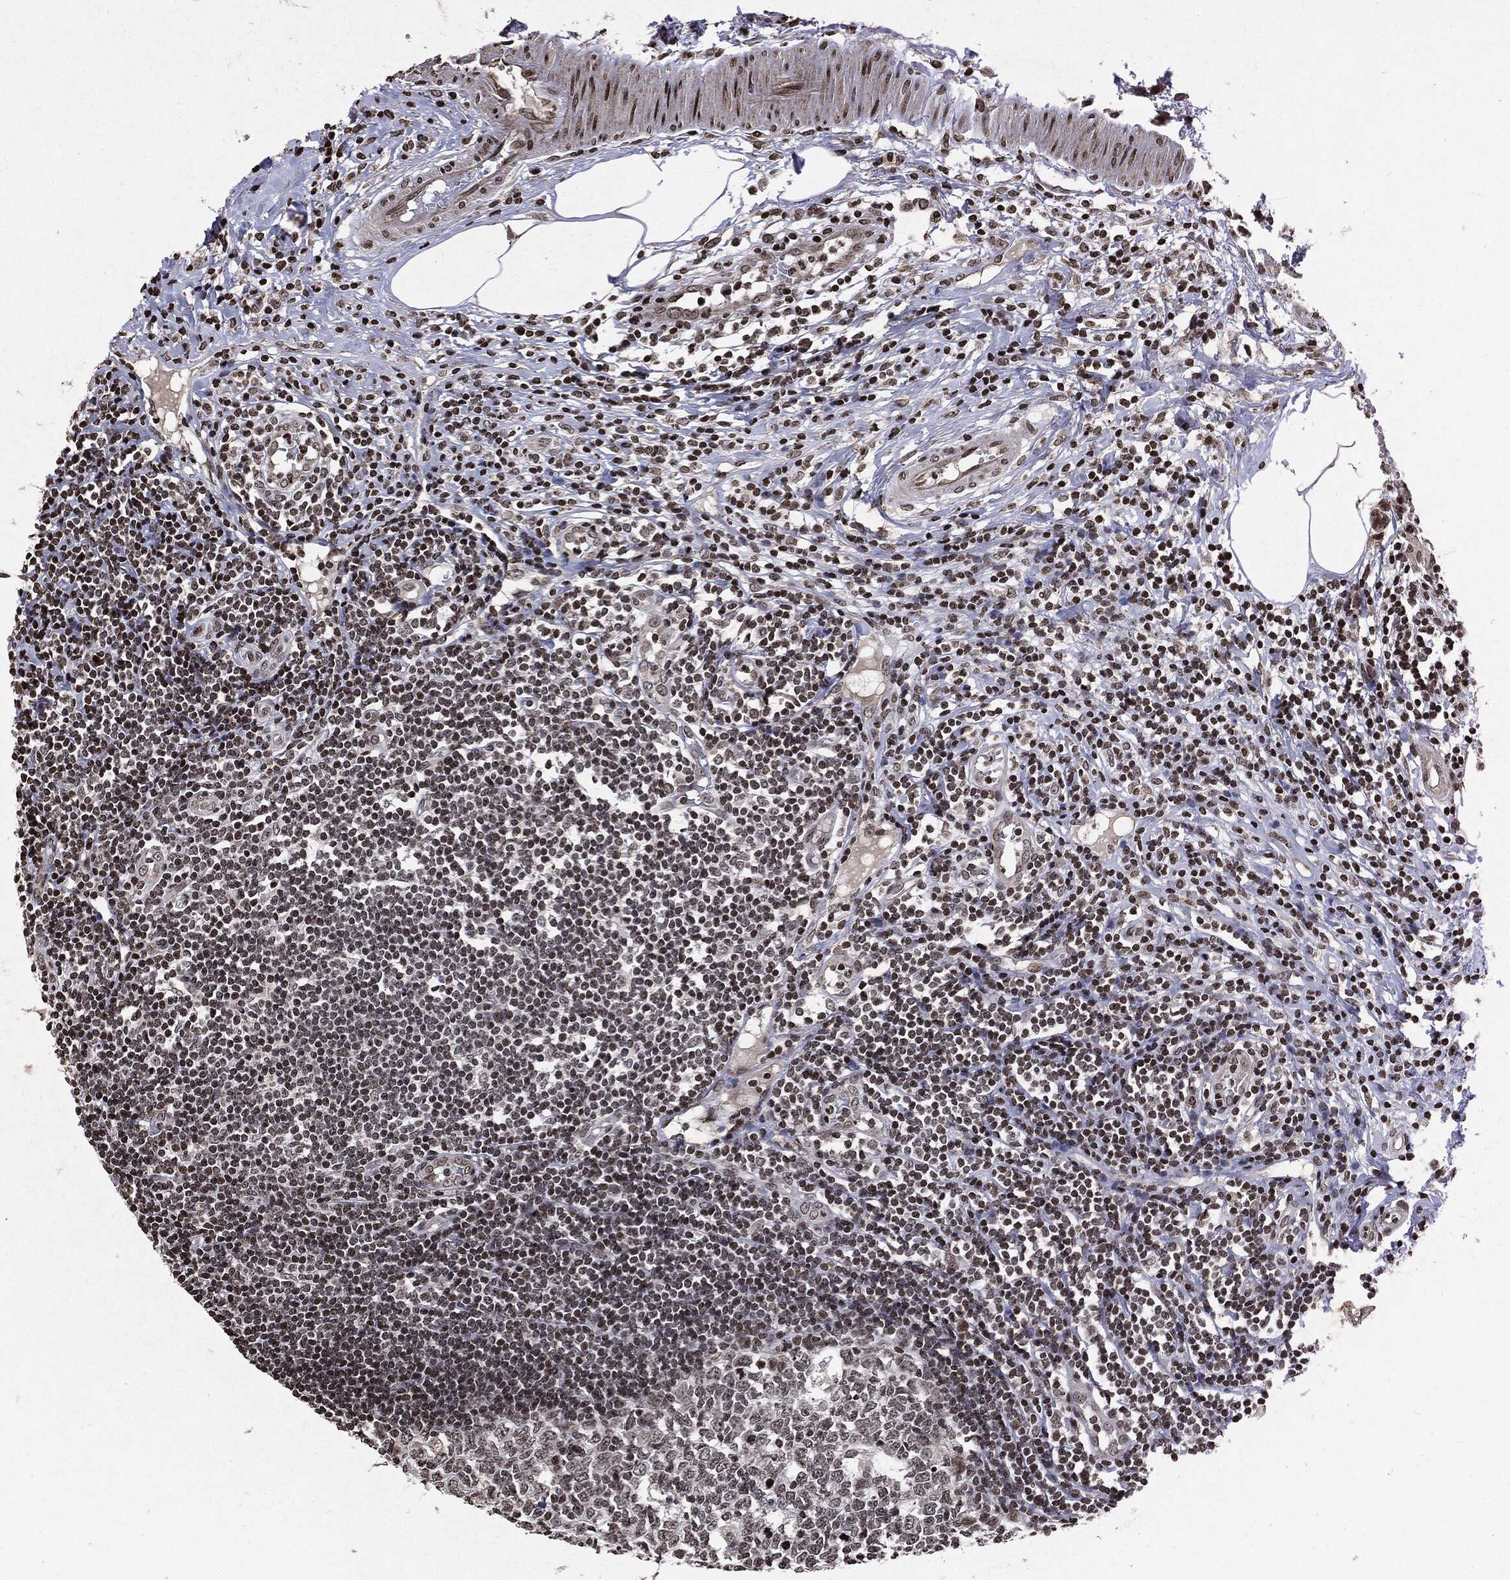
{"staining": {"intensity": "moderate", "quantity": "<25%", "location": "nuclear"}, "tissue": "appendix", "cell_type": "Glandular cells", "image_type": "normal", "snomed": [{"axis": "morphology", "description": "Normal tissue, NOS"}, {"axis": "morphology", "description": "Inflammation, NOS"}, {"axis": "topography", "description": "Appendix"}], "caption": "Immunohistochemistry (IHC) of normal appendix reveals low levels of moderate nuclear staining in approximately <25% of glandular cells. (DAB = brown stain, brightfield microscopy at high magnification).", "gene": "JUN", "patient": {"sex": "male", "age": 16}}